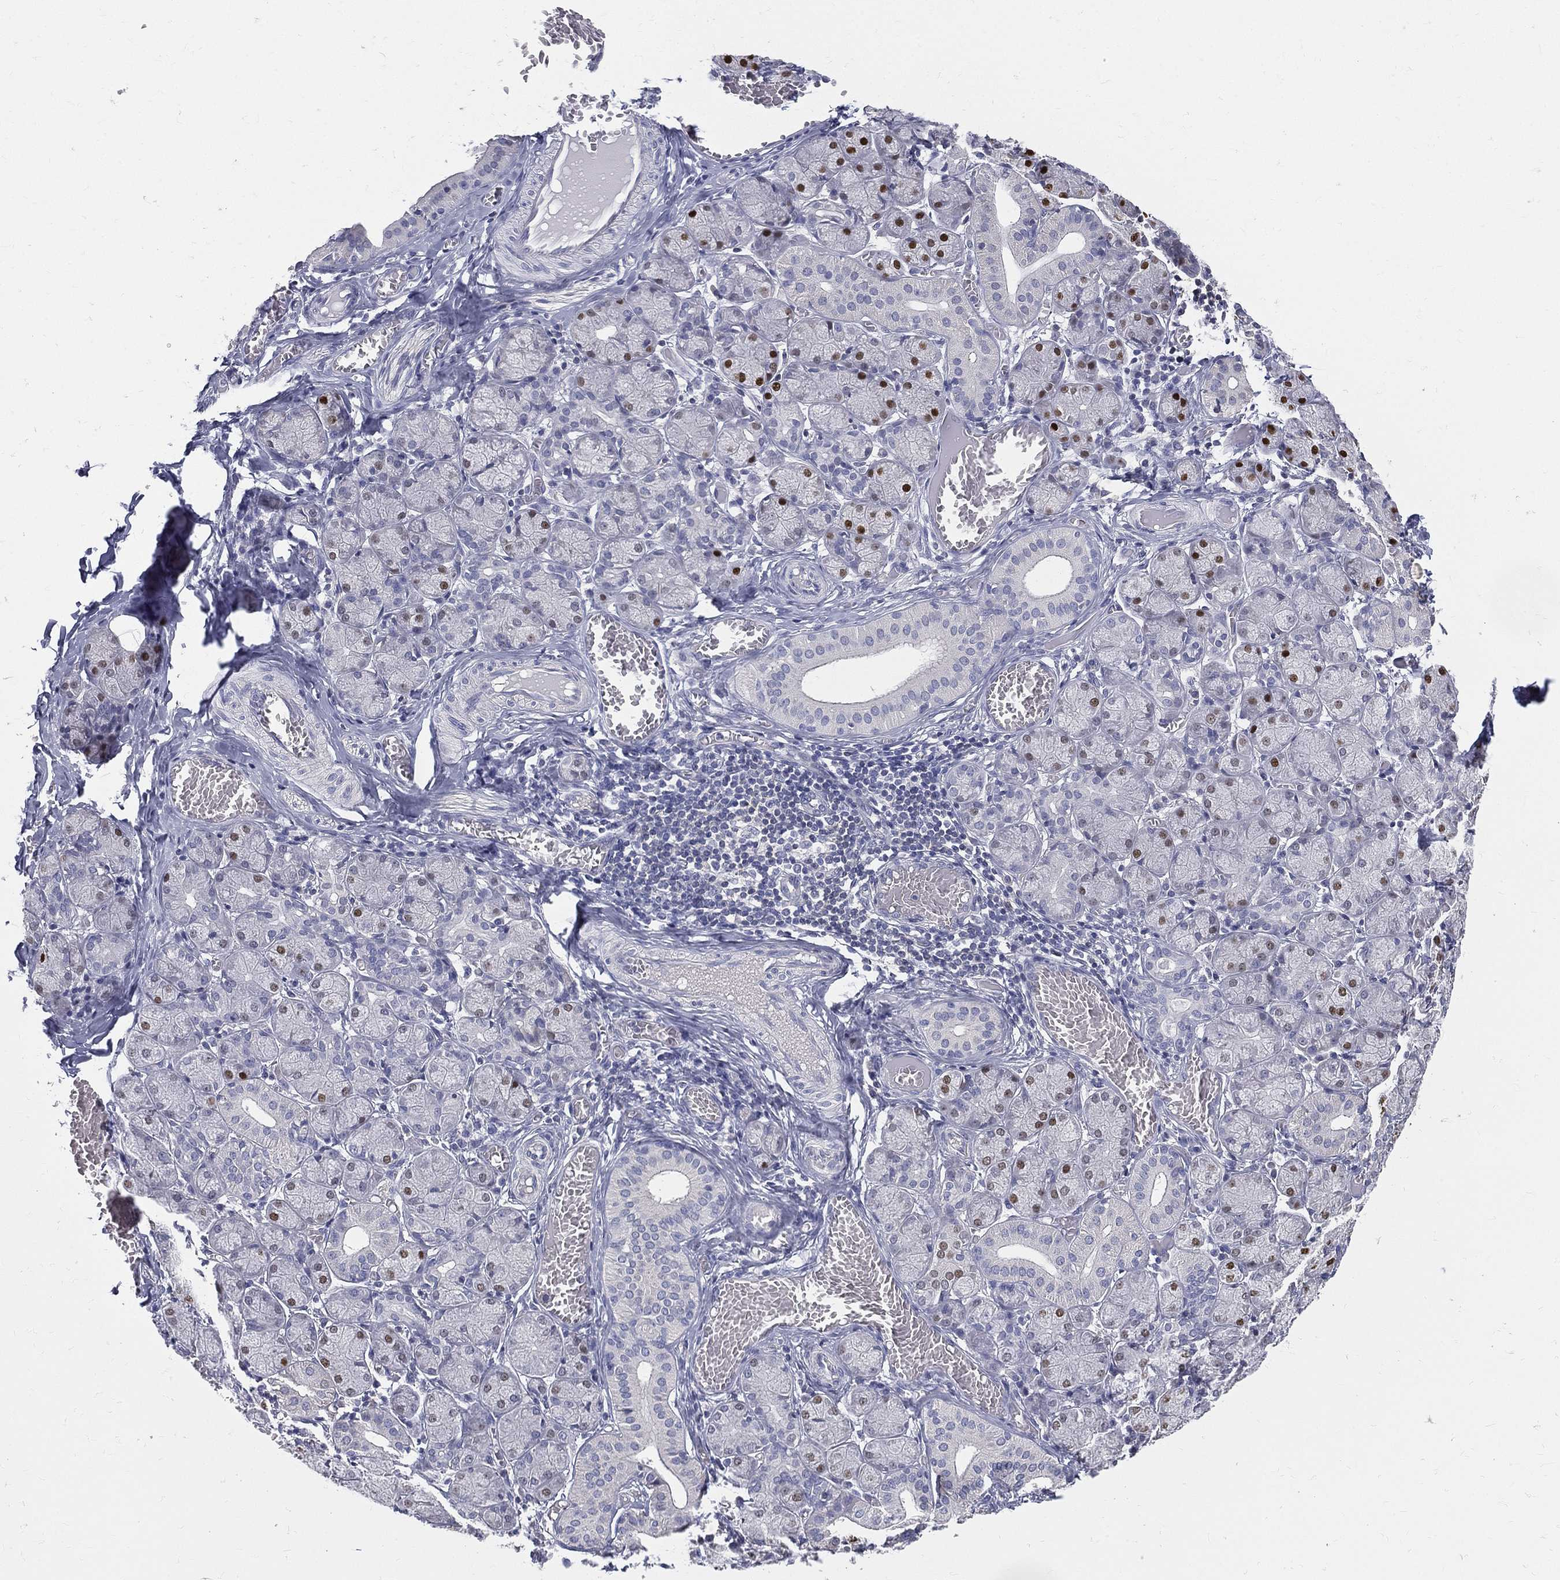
{"staining": {"intensity": "strong", "quantity": "25%-75%", "location": "nuclear"}, "tissue": "salivary gland", "cell_type": "Glandular cells", "image_type": "normal", "snomed": [{"axis": "morphology", "description": "Normal tissue, NOS"}, {"axis": "topography", "description": "Salivary gland"}, {"axis": "topography", "description": "Peripheral nerve tissue"}], "caption": "IHC image of normal salivary gland stained for a protein (brown), which shows high levels of strong nuclear positivity in about 25%-75% of glandular cells.", "gene": "ETNPPL", "patient": {"sex": "female", "age": 24}}